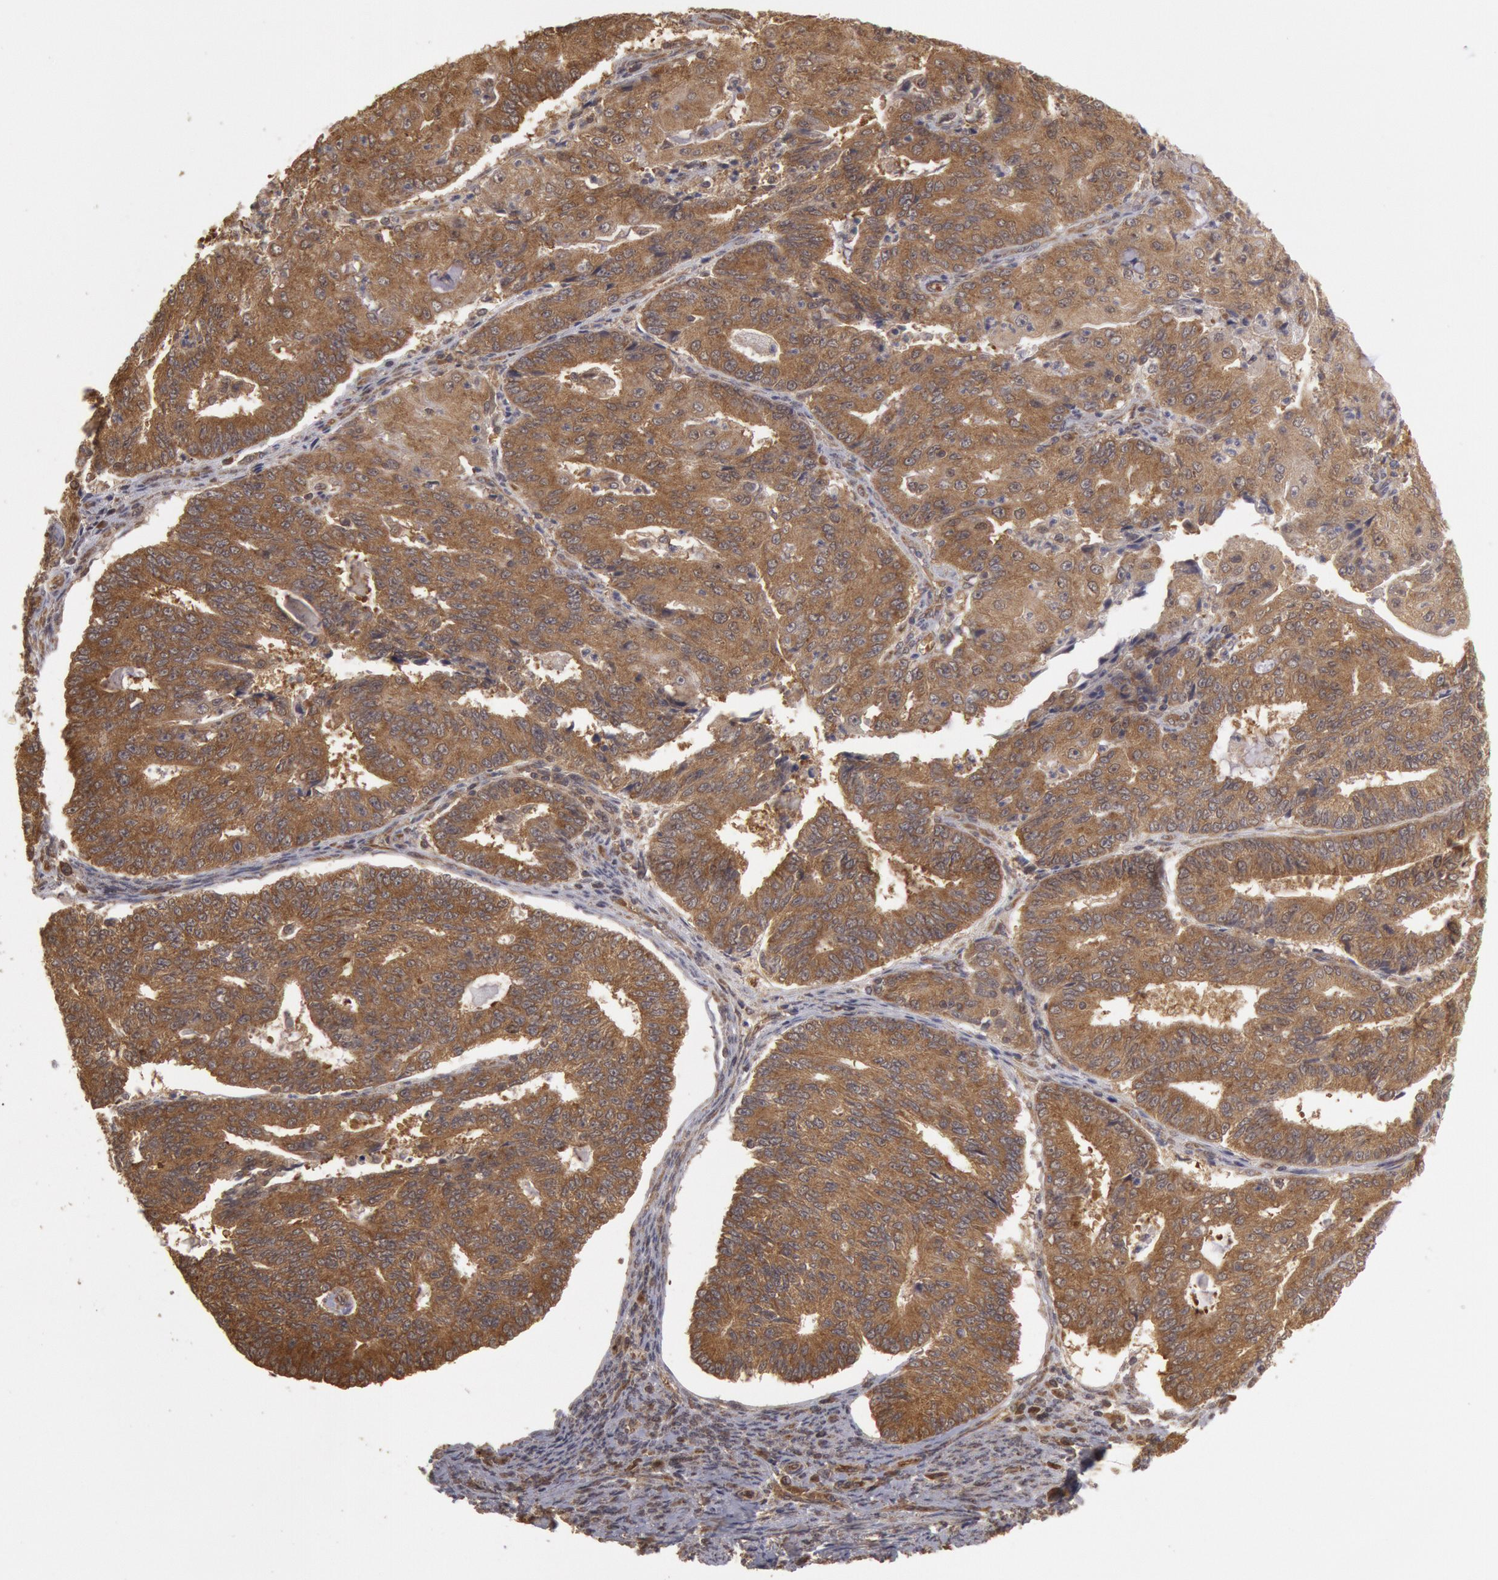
{"staining": {"intensity": "strong", "quantity": ">75%", "location": "cytoplasmic/membranous"}, "tissue": "endometrial cancer", "cell_type": "Tumor cells", "image_type": "cancer", "snomed": [{"axis": "morphology", "description": "Adenocarcinoma, NOS"}, {"axis": "topography", "description": "Endometrium"}], "caption": "Strong cytoplasmic/membranous positivity is identified in approximately >75% of tumor cells in adenocarcinoma (endometrial). The staining was performed using DAB, with brown indicating positive protein expression. Nuclei are stained blue with hematoxylin.", "gene": "USP14", "patient": {"sex": "female", "age": 56}}